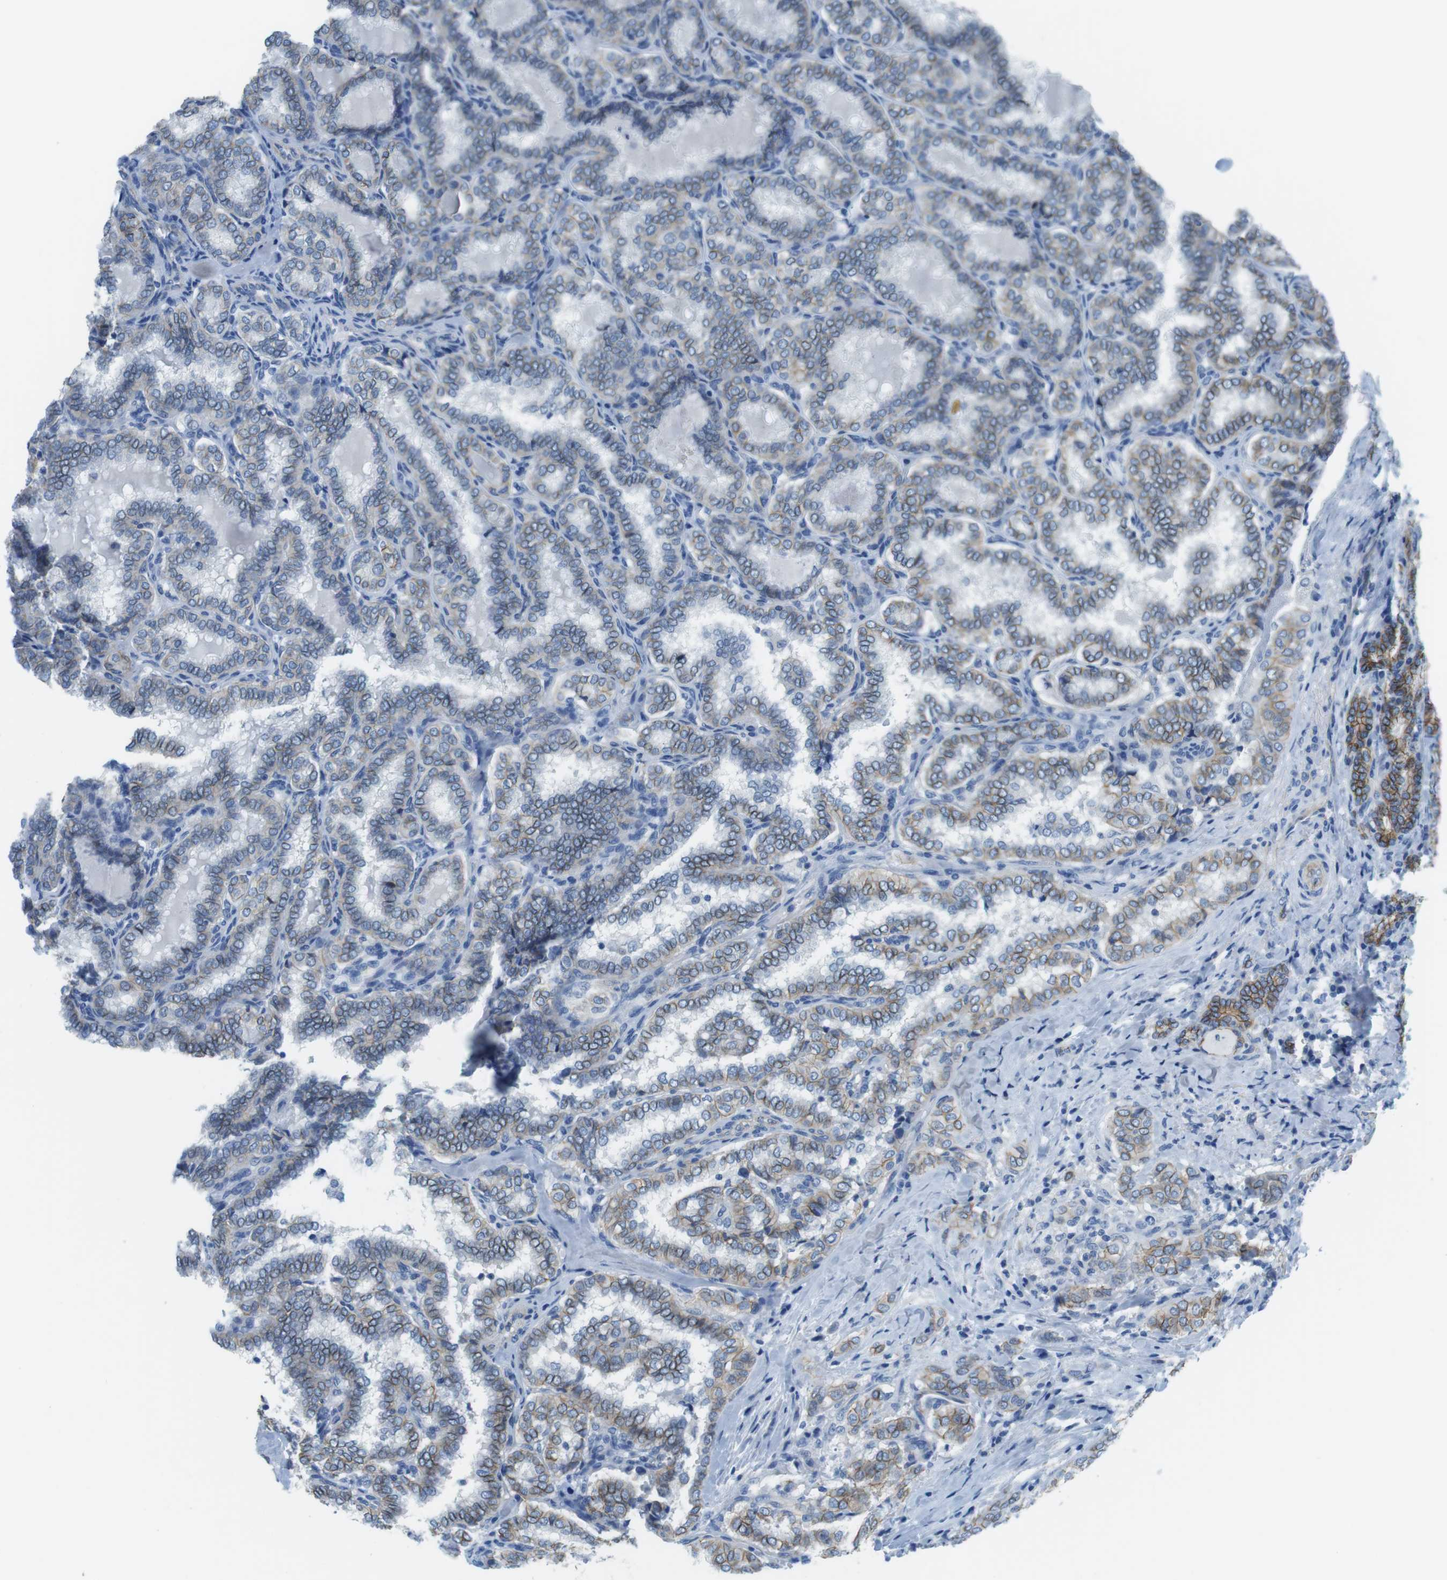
{"staining": {"intensity": "weak", "quantity": "25%-75%", "location": "cytoplasmic/membranous"}, "tissue": "thyroid cancer", "cell_type": "Tumor cells", "image_type": "cancer", "snomed": [{"axis": "morphology", "description": "Normal tissue, NOS"}, {"axis": "morphology", "description": "Papillary adenocarcinoma, NOS"}, {"axis": "topography", "description": "Thyroid gland"}], "caption": "The immunohistochemical stain highlights weak cytoplasmic/membranous staining in tumor cells of thyroid cancer (papillary adenocarcinoma) tissue. (DAB = brown stain, brightfield microscopy at high magnification).", "gene": "SLC6A6", "patient": {"sex": "female", "age": 30}}